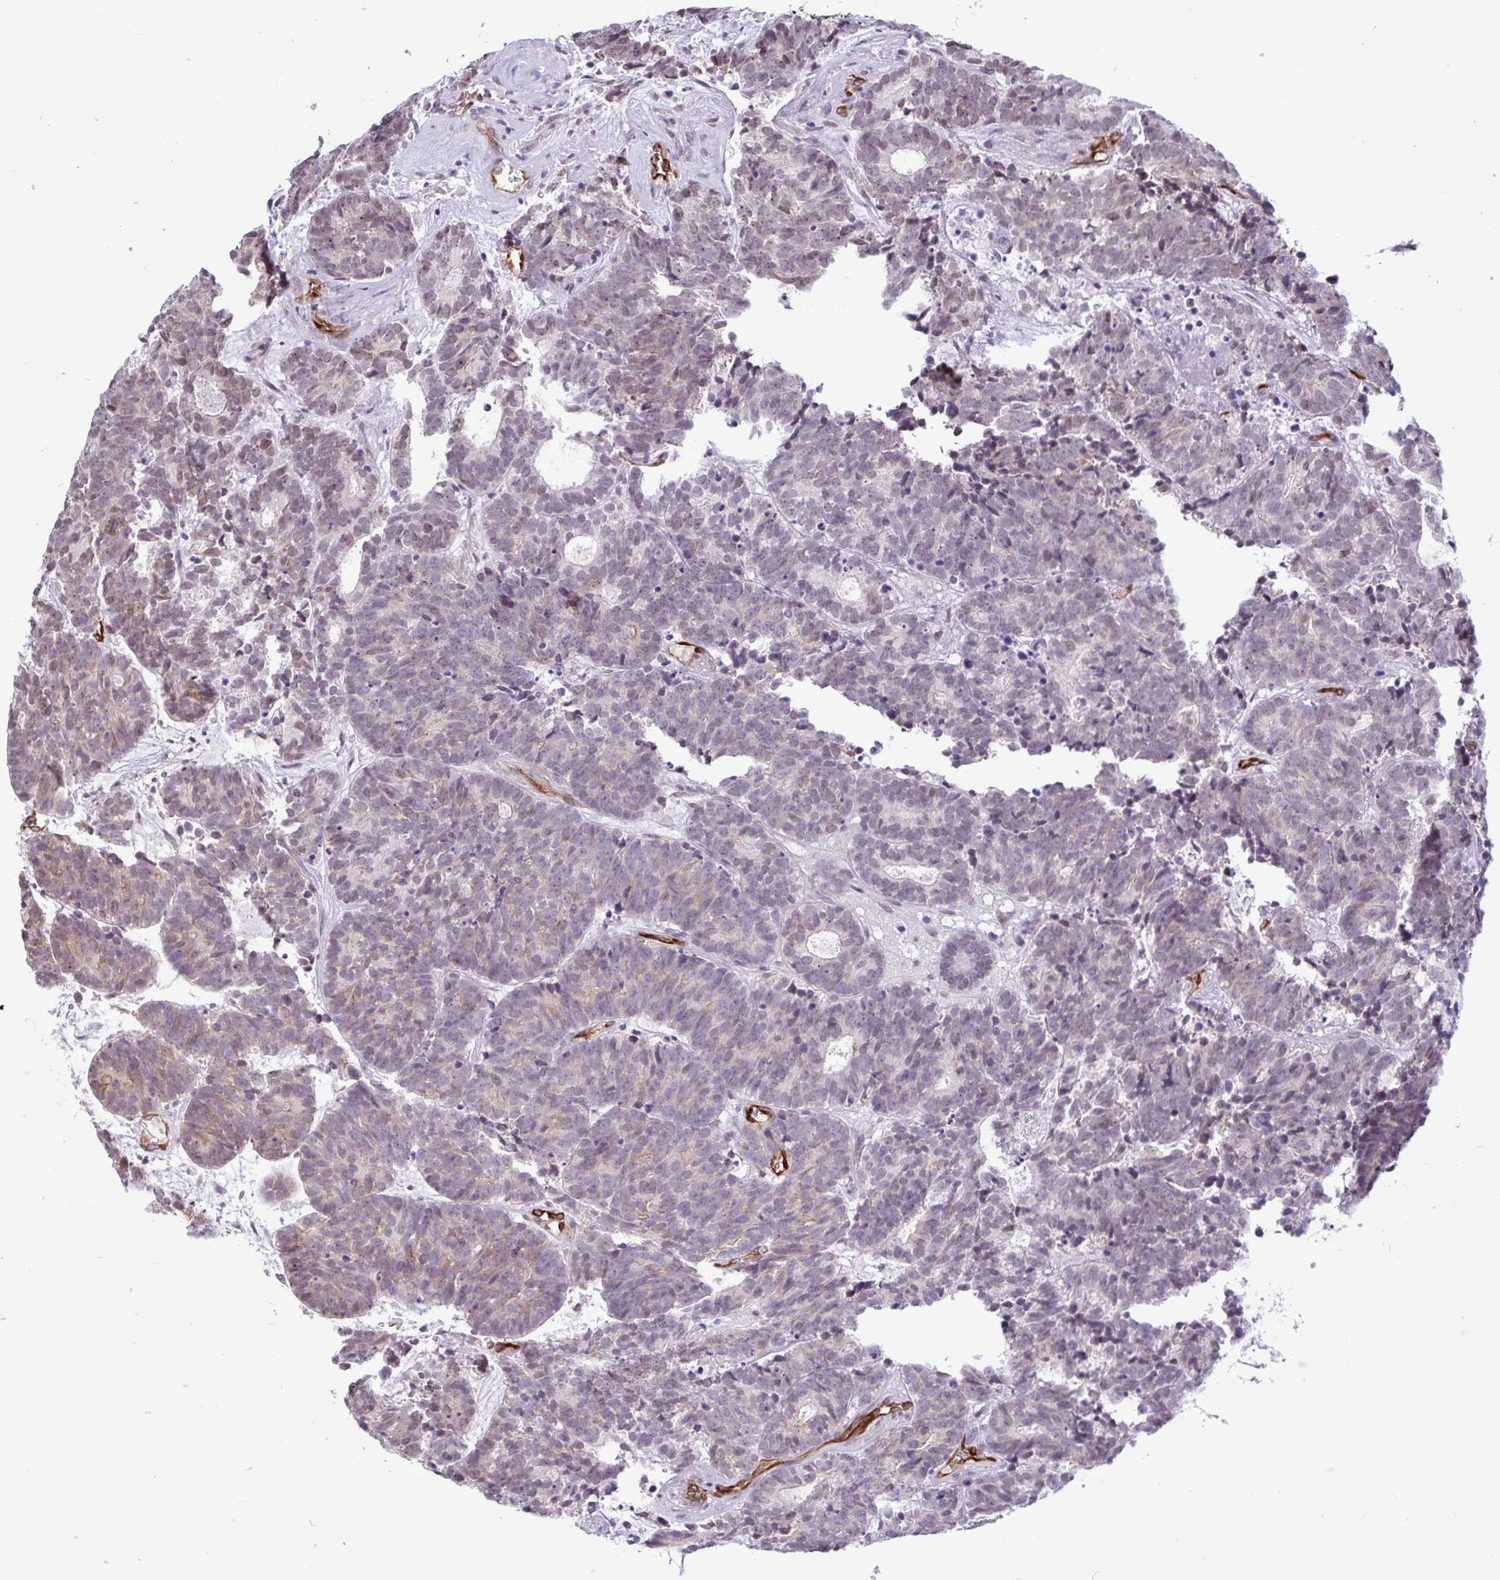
{"staining": {"intensity": "weak", "quantity": "<25%", "location": "cytoplasmic/membranous"}, "tissue": "head and neck cancer", "cell_type": "Tumor cells", "image_type": "cancer", "snomed": [{"axis": "morphology", "description": "Adenocarcinoma, NOS"}, {"axis": "topography", "description": "Head-Neck"}], "caption": "Immunohistochemistry image of neoplastic tissue: adenocarcinoma (head and neck) stained with DAB (3,3'-diaminobenzidine) reveals no significant protein expression in tumor cells.", "gene": "EML1", "patient": {"sex": "female", "age": 81}}